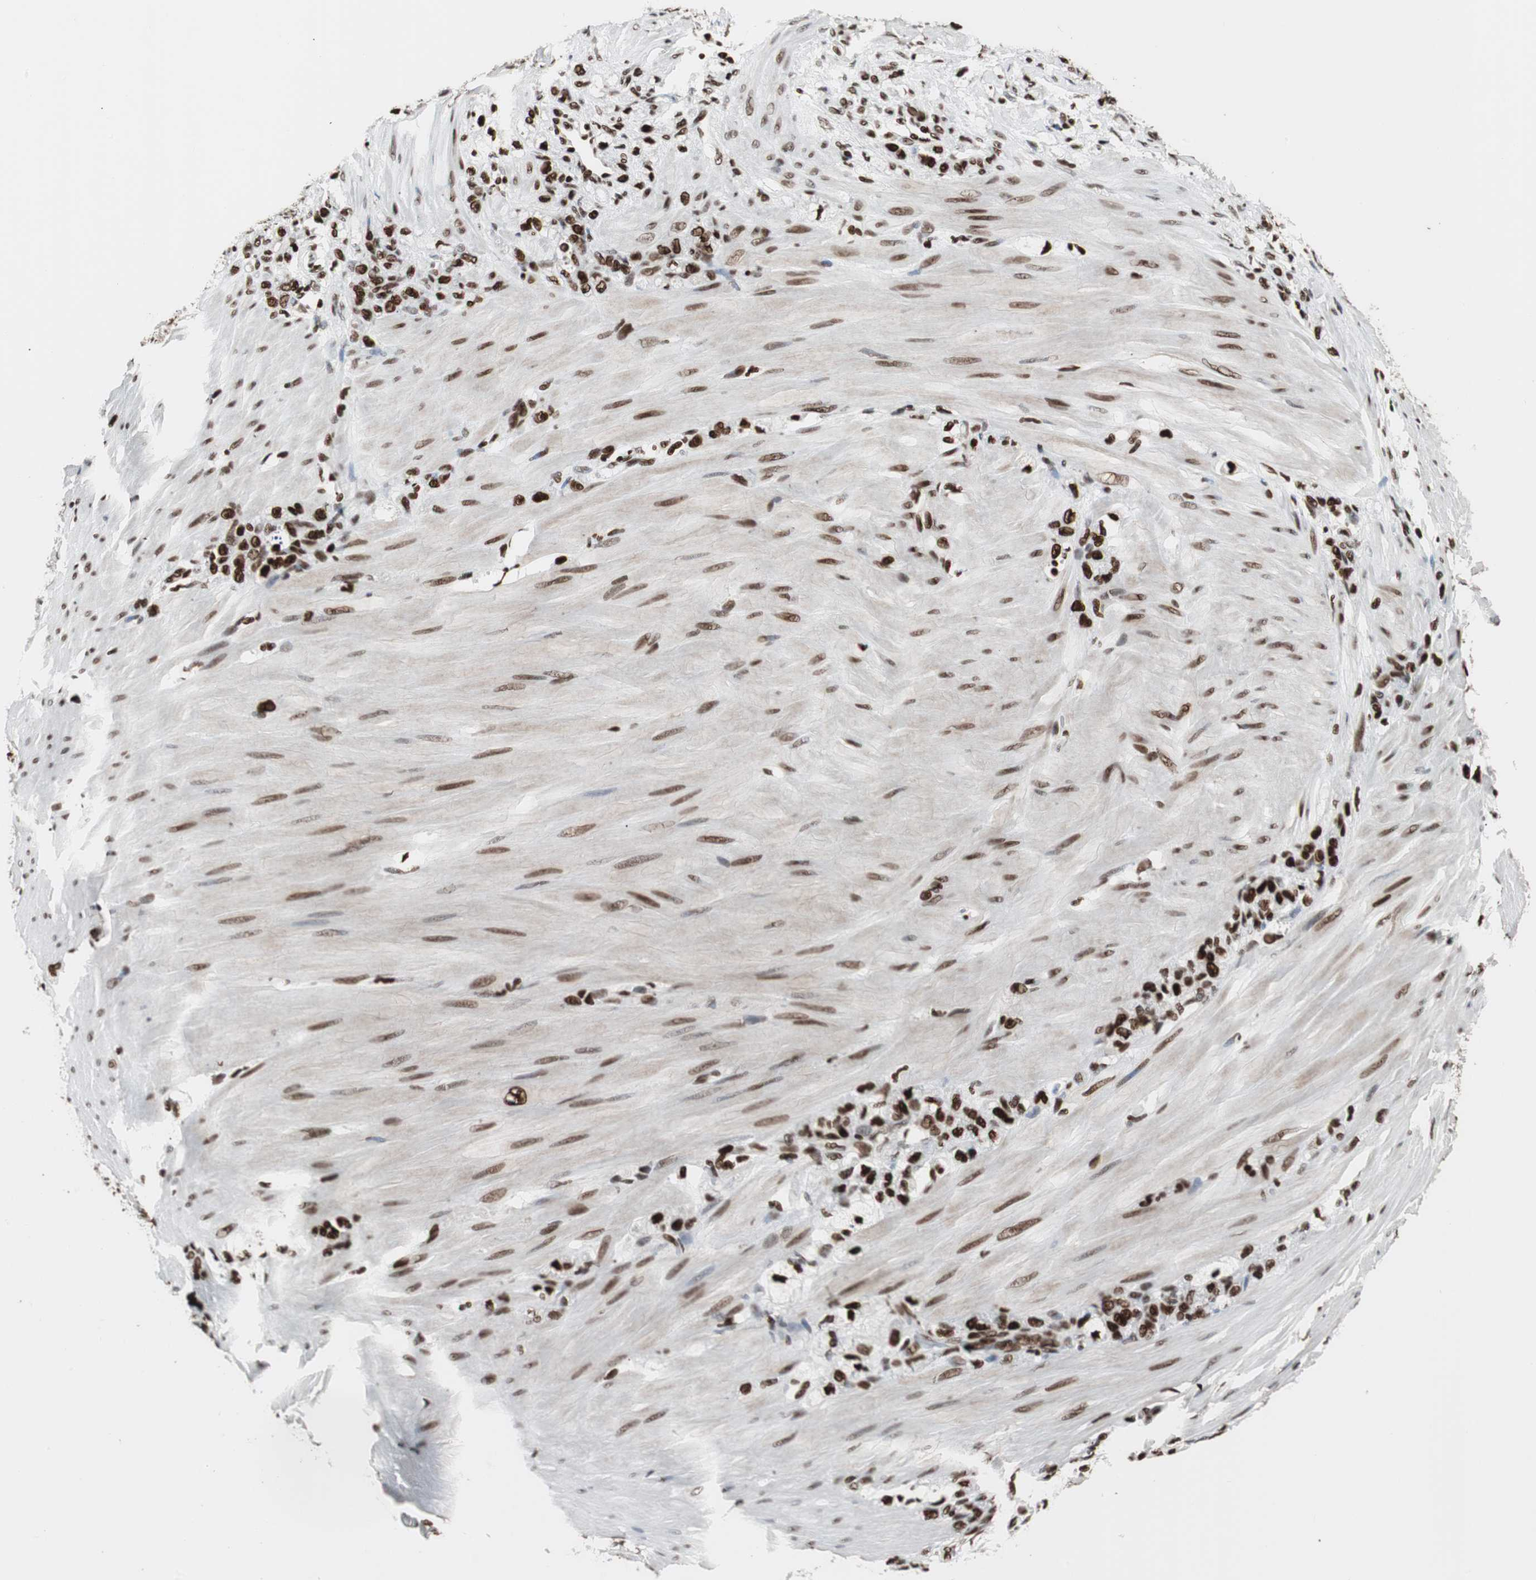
{"staining": {"intensity": "strong", "quantity": ">75%", "location": "nuclear"}, "tissue": "stomach cancer", "cell_type": "Tumor cells", "image_type": "cancer", "snomed": [{"axis": "morphology", "description": "Adenocarcinoma, NOS"}, {"axis": "topography", "description": "Stomach"}], "caption": "Immunohistochemical staining of human stomach cancer (adenocarcinoma) displays strong nuclear protein staining in approximately >75% of tumor cells.", "gene": "MTA2", "patient": {"sex": "male", "age": 82}}